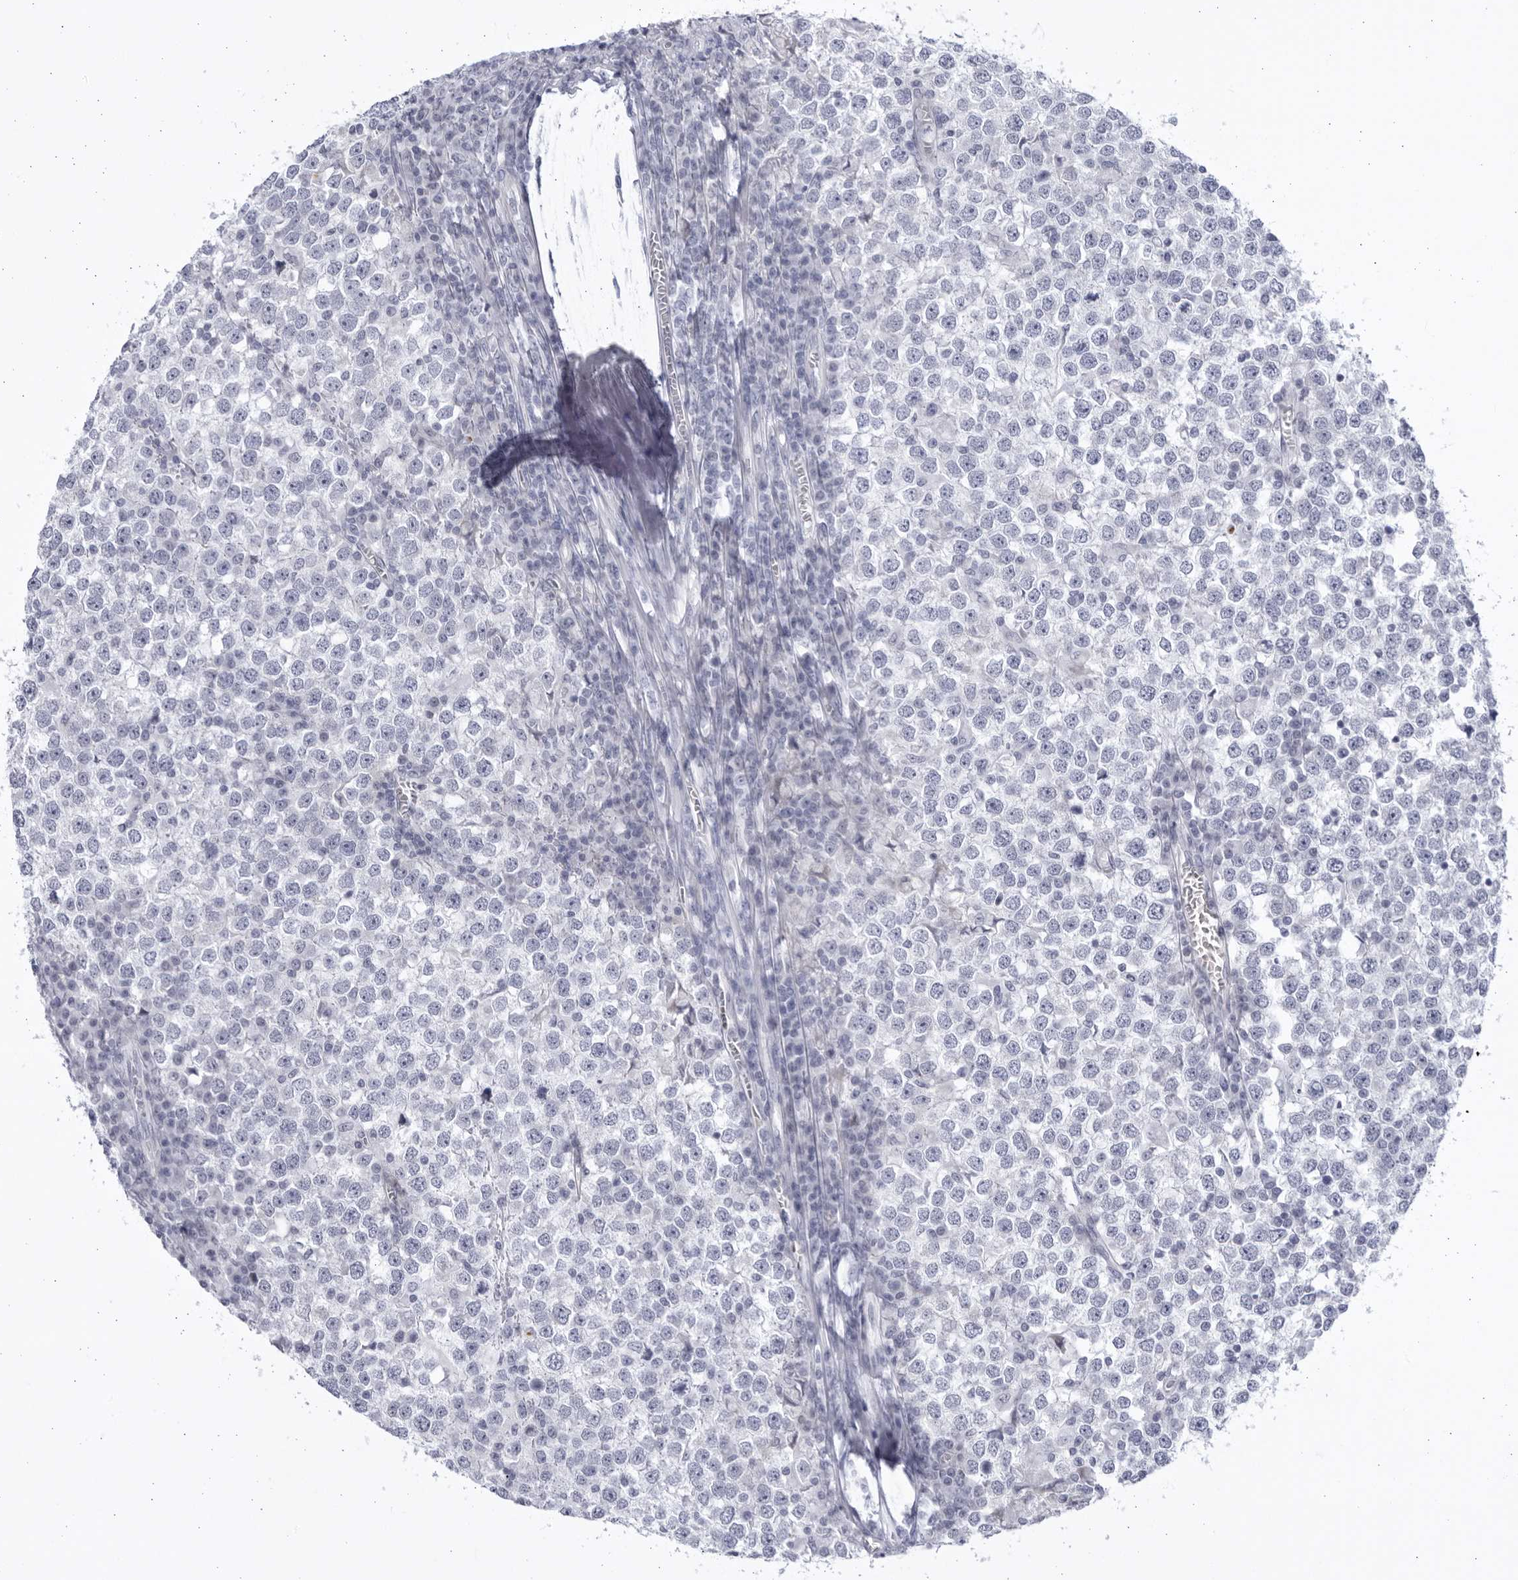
{"staining": {"intensity": "negative", "quantity": "none", "location": "none"}, "tissue": "testis cancer", "cell_type": "Tumor cells", "image_type": "cancer", "snomed": [{"axis": "morphology", "description": "Seminoma, NOS"}, {"axis": "topography", "description": "Testis"}], "caption": "Testis cancer was stained to show a protein in brown. There is no significant expression in tumor cells.", "gene": "CCDC181", "patient": {"sex": "male", "age": 65}}